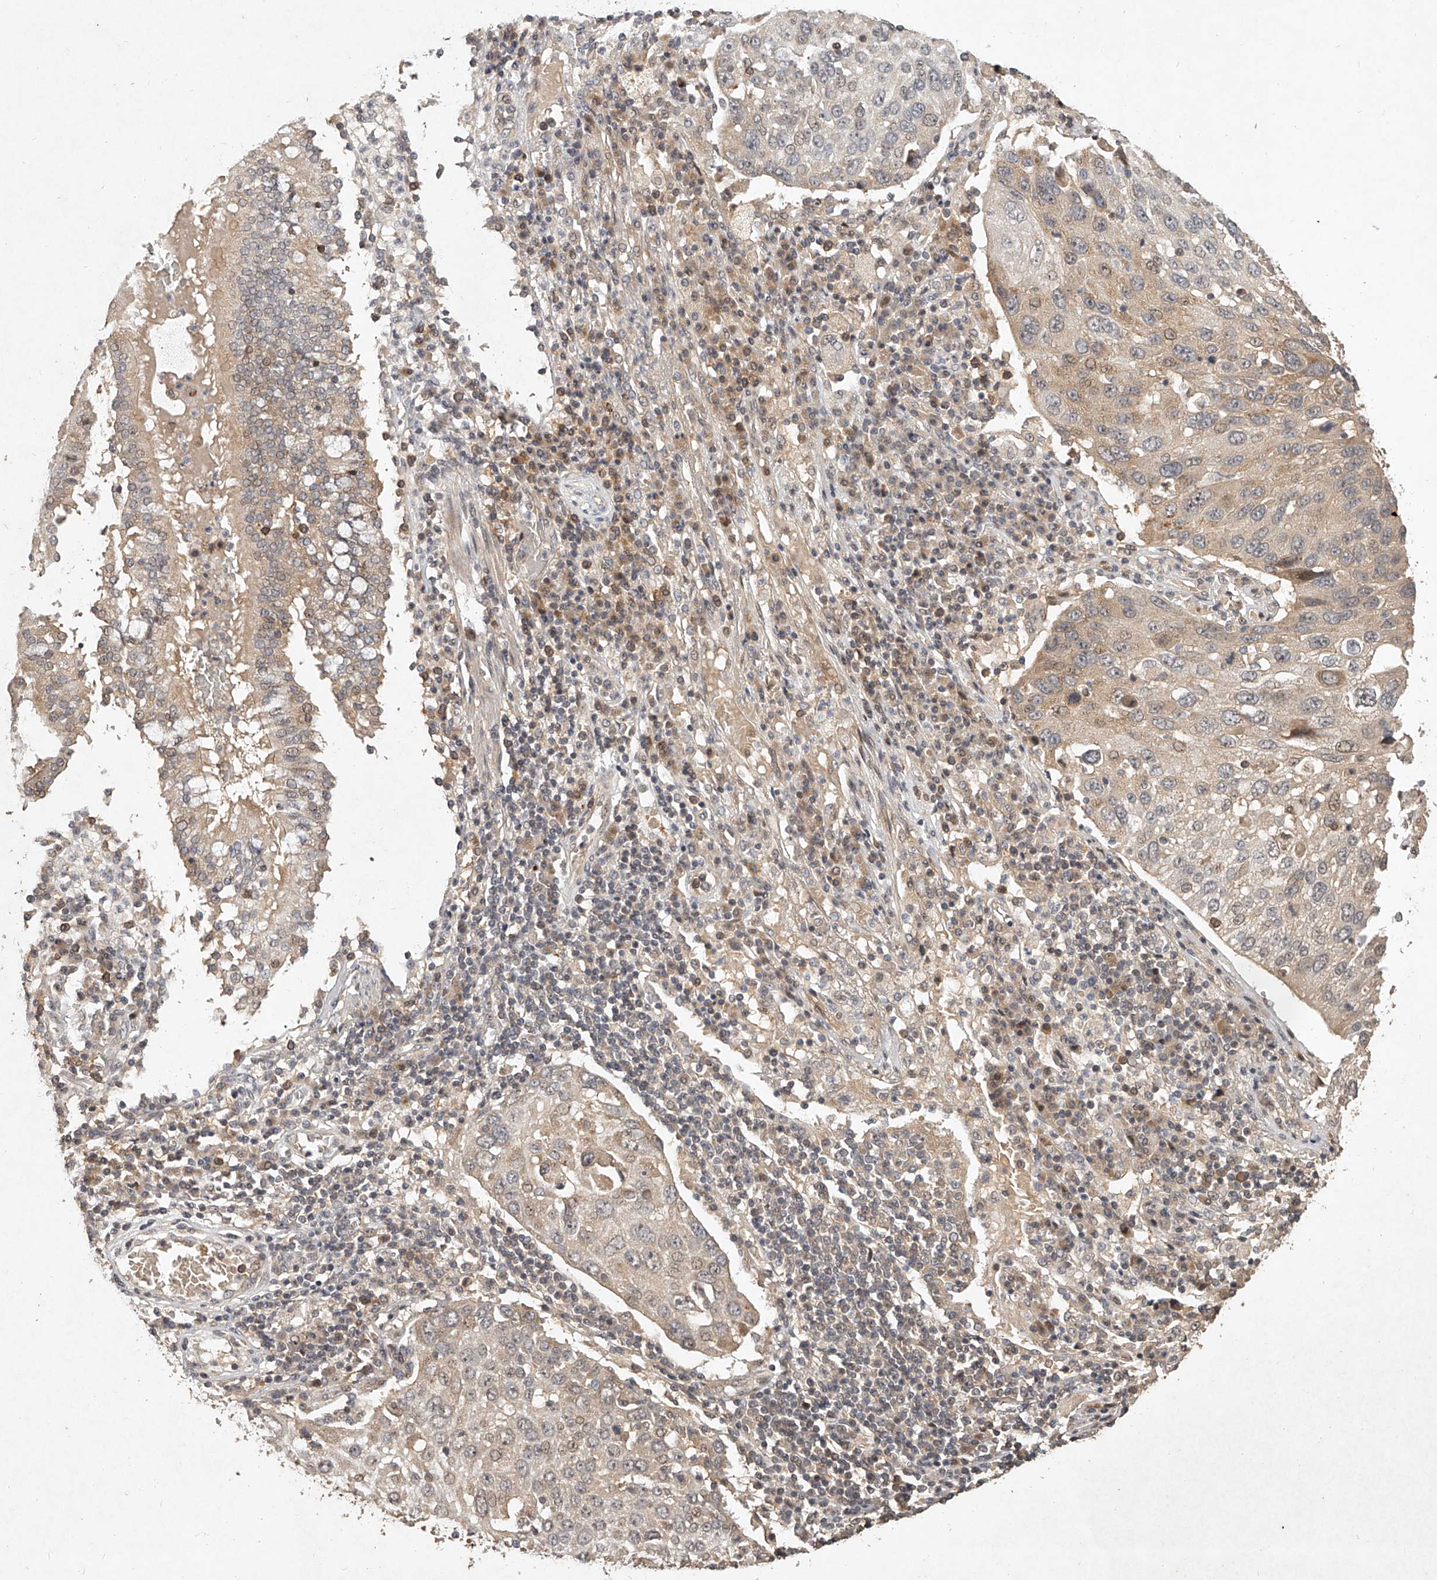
{"staining": {"intensity": "weak", "quantity": "<25%", "location": "cytoplasmic/membranous,nuclear"}, "tissue": "lung cancer", "cell_type": "Tumor cells", "image_type": "cancer", "snomed": [{"axis": "morphology", "description": "Squamous cell carcinoma, NOS"}, {"axis": "topography", "description": "Lung"}], "caption": "Lung squamous cell carcinoma was stained to show a protein in brown. There is no significant positivity in tumor cells.", "gene": "SLC37A1", "patient": {"sex": "male", "age": 65}}